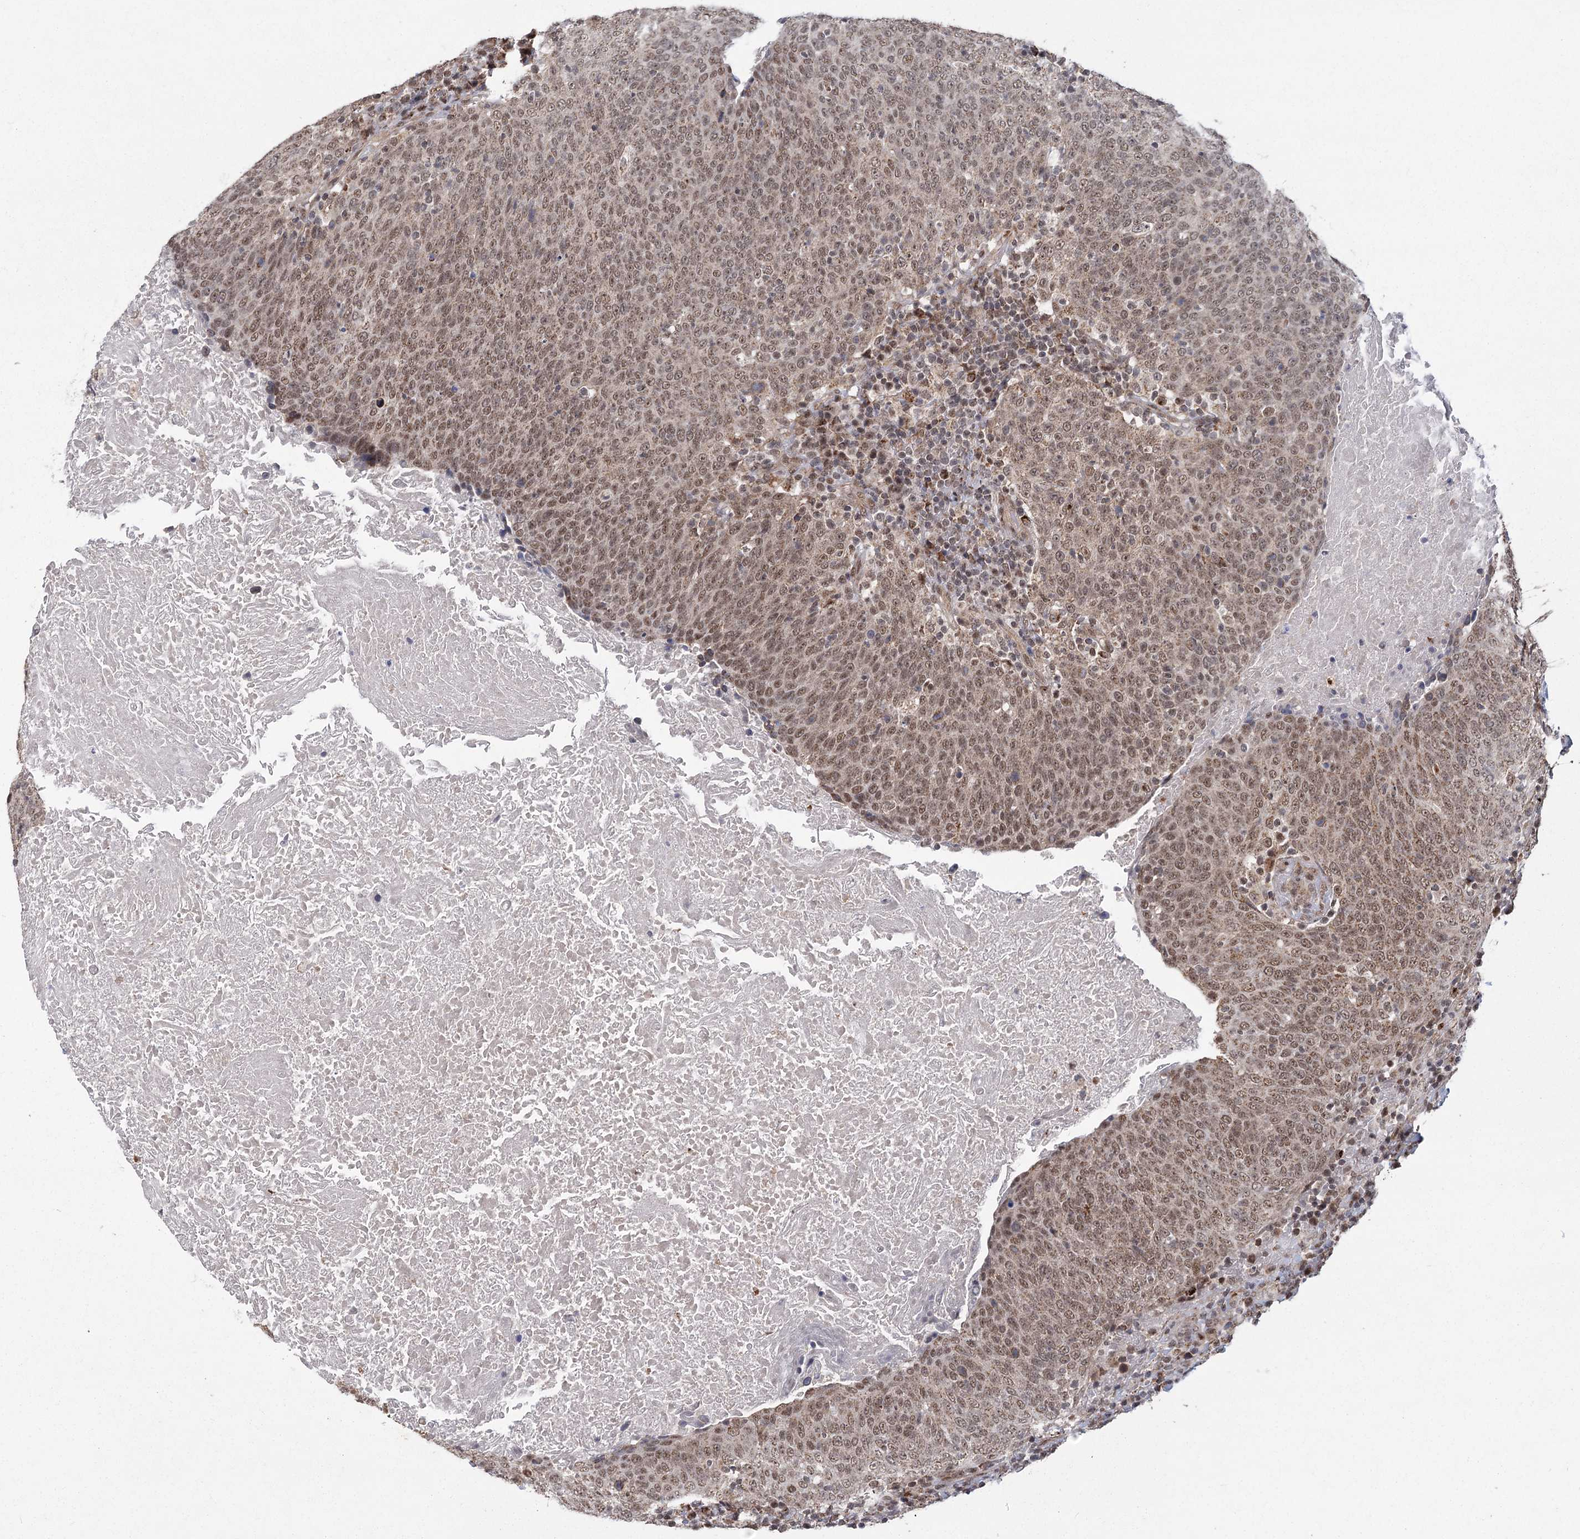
{"staining": {"intensity": "moderate", "quantity": ">75%", "location": "nuclear"}, "tissue": "head and neck cancer", "cell_type": "Tumor cells", "image_type": "cancer", "snomed": [{"axis": "morphology", "description": "Squamous cell carcinoma, NOS"}, {"axis": "morphology", "description": "Squamous cell carcinoma, metastatic, NOS"}, {"axis": "topography", "description": "Lymph node"}, {"axis": "topography", "description": "Head-Neck"}], "caption": "The image reveals immunohistochemical staining of head and neck cancer (squamous cell carcinoma). There is moderate nuclear staining is identified in approximately >75% of tumor cells.", "gene": "ZCCHC24", "patient": {"sex": "male", "age": 62}}